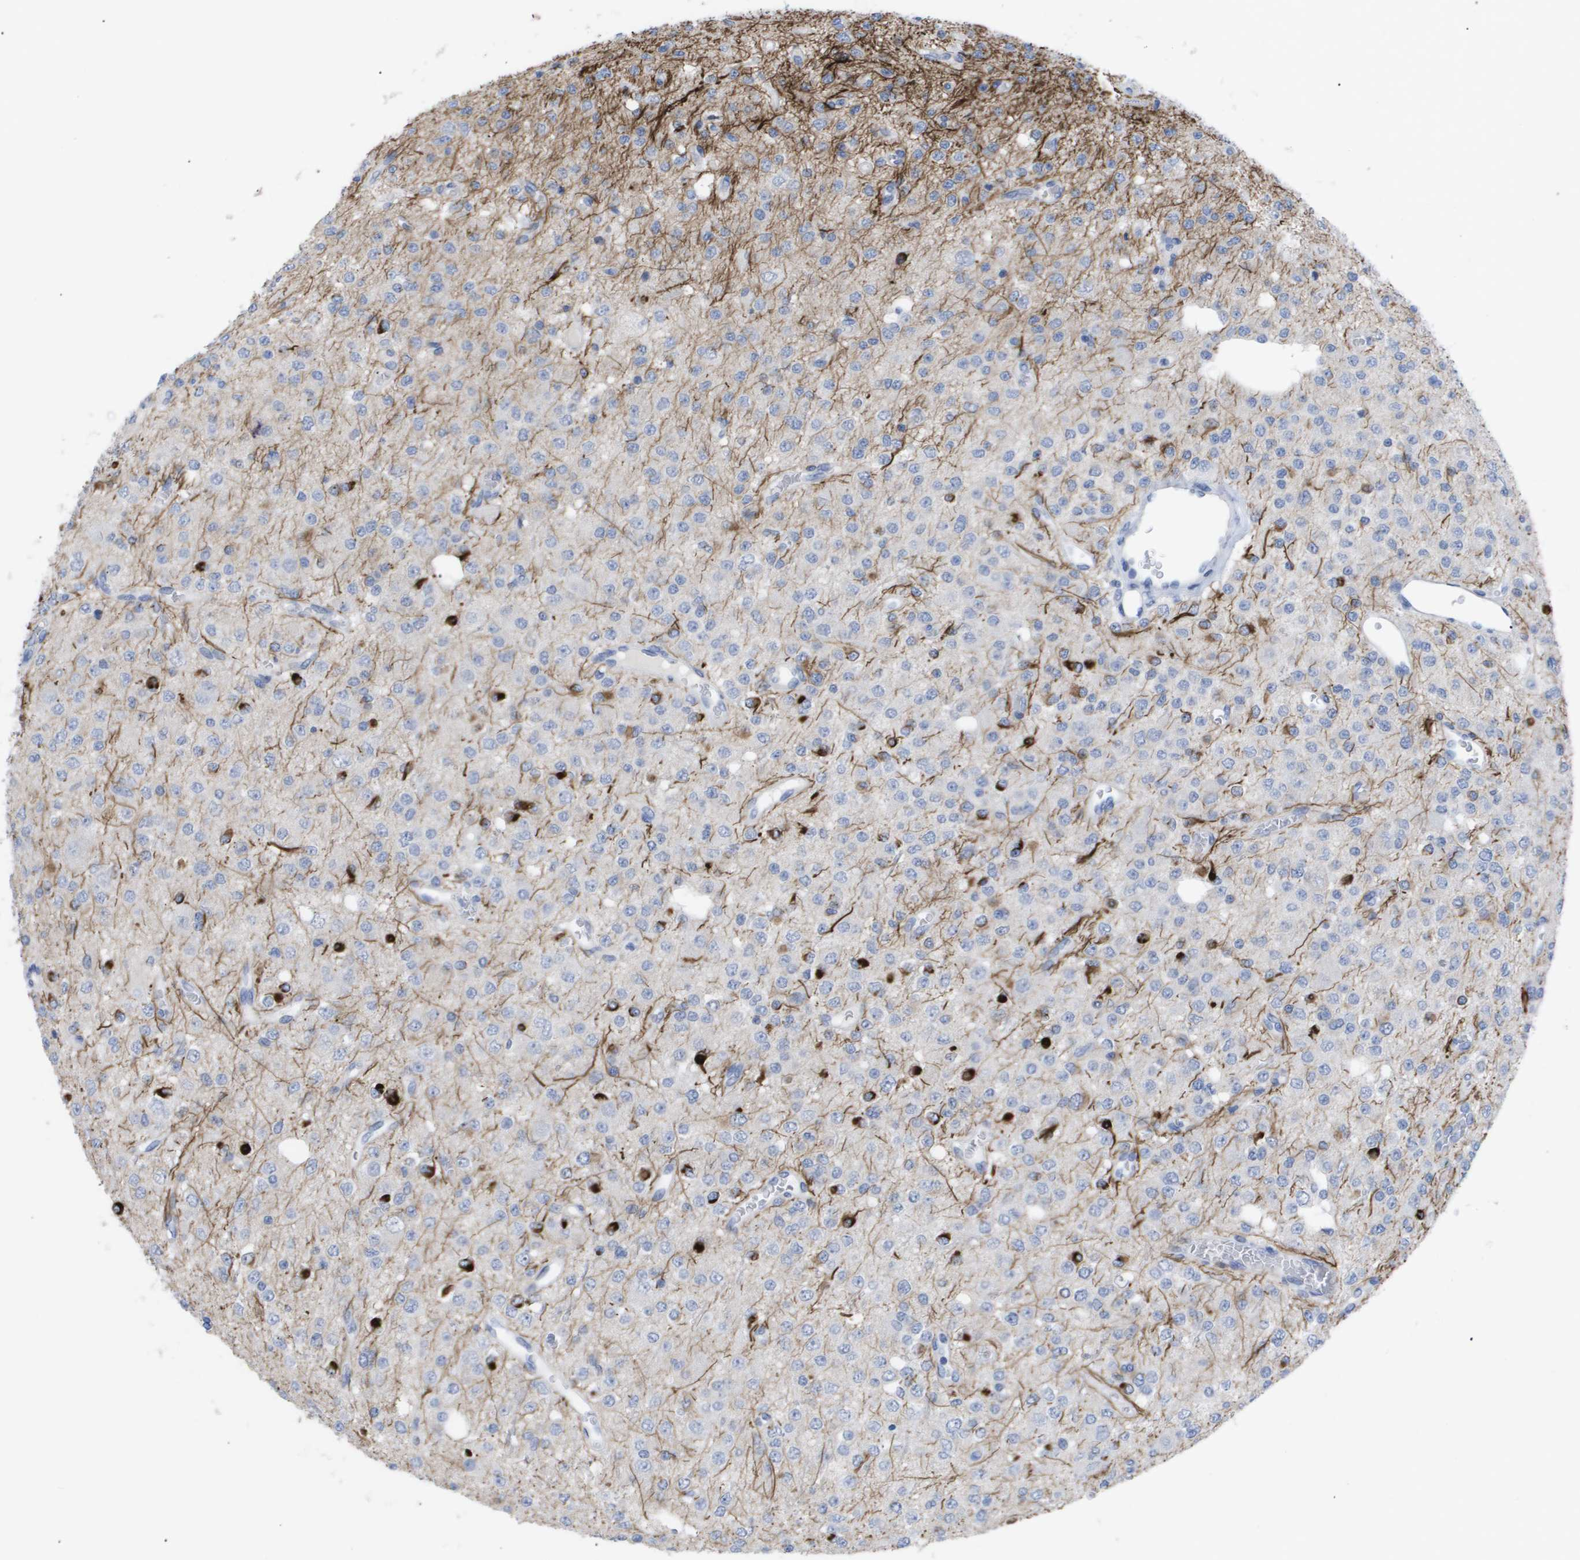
{"staining": {"intensity": "strong", "quantity": "<25%", "location": "cytoplasmic/membranous"}, "tissue": "glioma", "cell_type": "Tumor cells", "image_type": "cancer", "snomed": [{"axis": "morphology", "description": "Glioma, malignant, Low grade"}, {"axis": "topography", "description": "Brain"}], "caption": "About <25% of tumor cells in malignant glioma (low-grade) show strong cytoplasmic/membranous protein positivity as visualized by brown immunohistochemical staining.", "gene": "CAV3", "patient": {"sex": "male", "age": 38}}